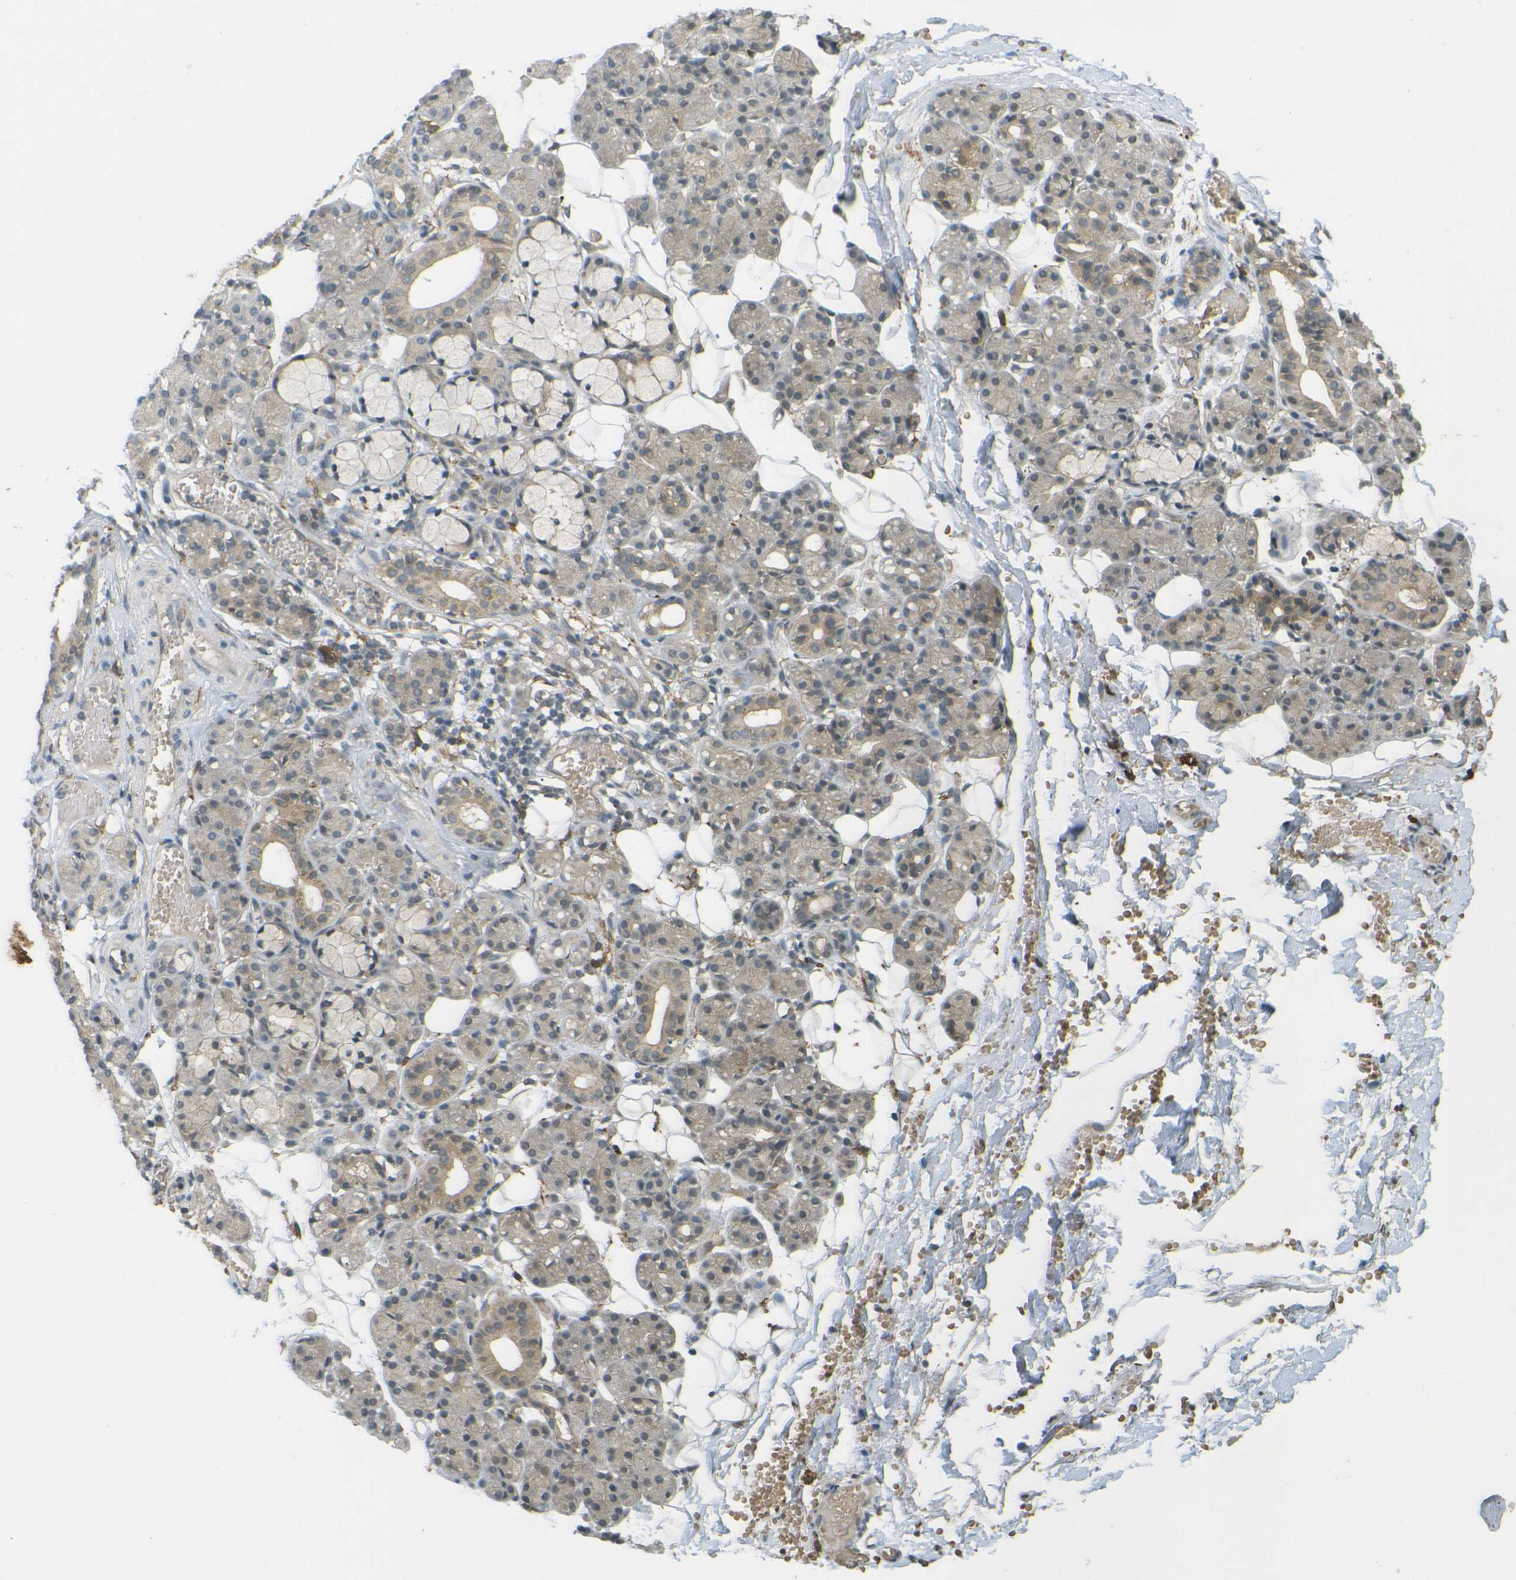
{"staining": {"intensity": "weak", "quantity": "25%-75%", "location": "cytoplasmic/membranous"}, "tissue": "salivary gland", "cell_type": "Glandular cells", "image_type": "normal", "snomed": [{"axis": "morphology", "description": "Normal tissue, NOS"}, {"axis": "topography", "description": "Salivary gland"}], "caption": "IHC micrograph of normal salivary gland stained for a protein (brown), which exhibits low levels of weak cytoplasmic/membranous staining in about 25%-75% of glandular cells.", "gene": "DAB2", "patient": {"sex": "male", "age": 63}}